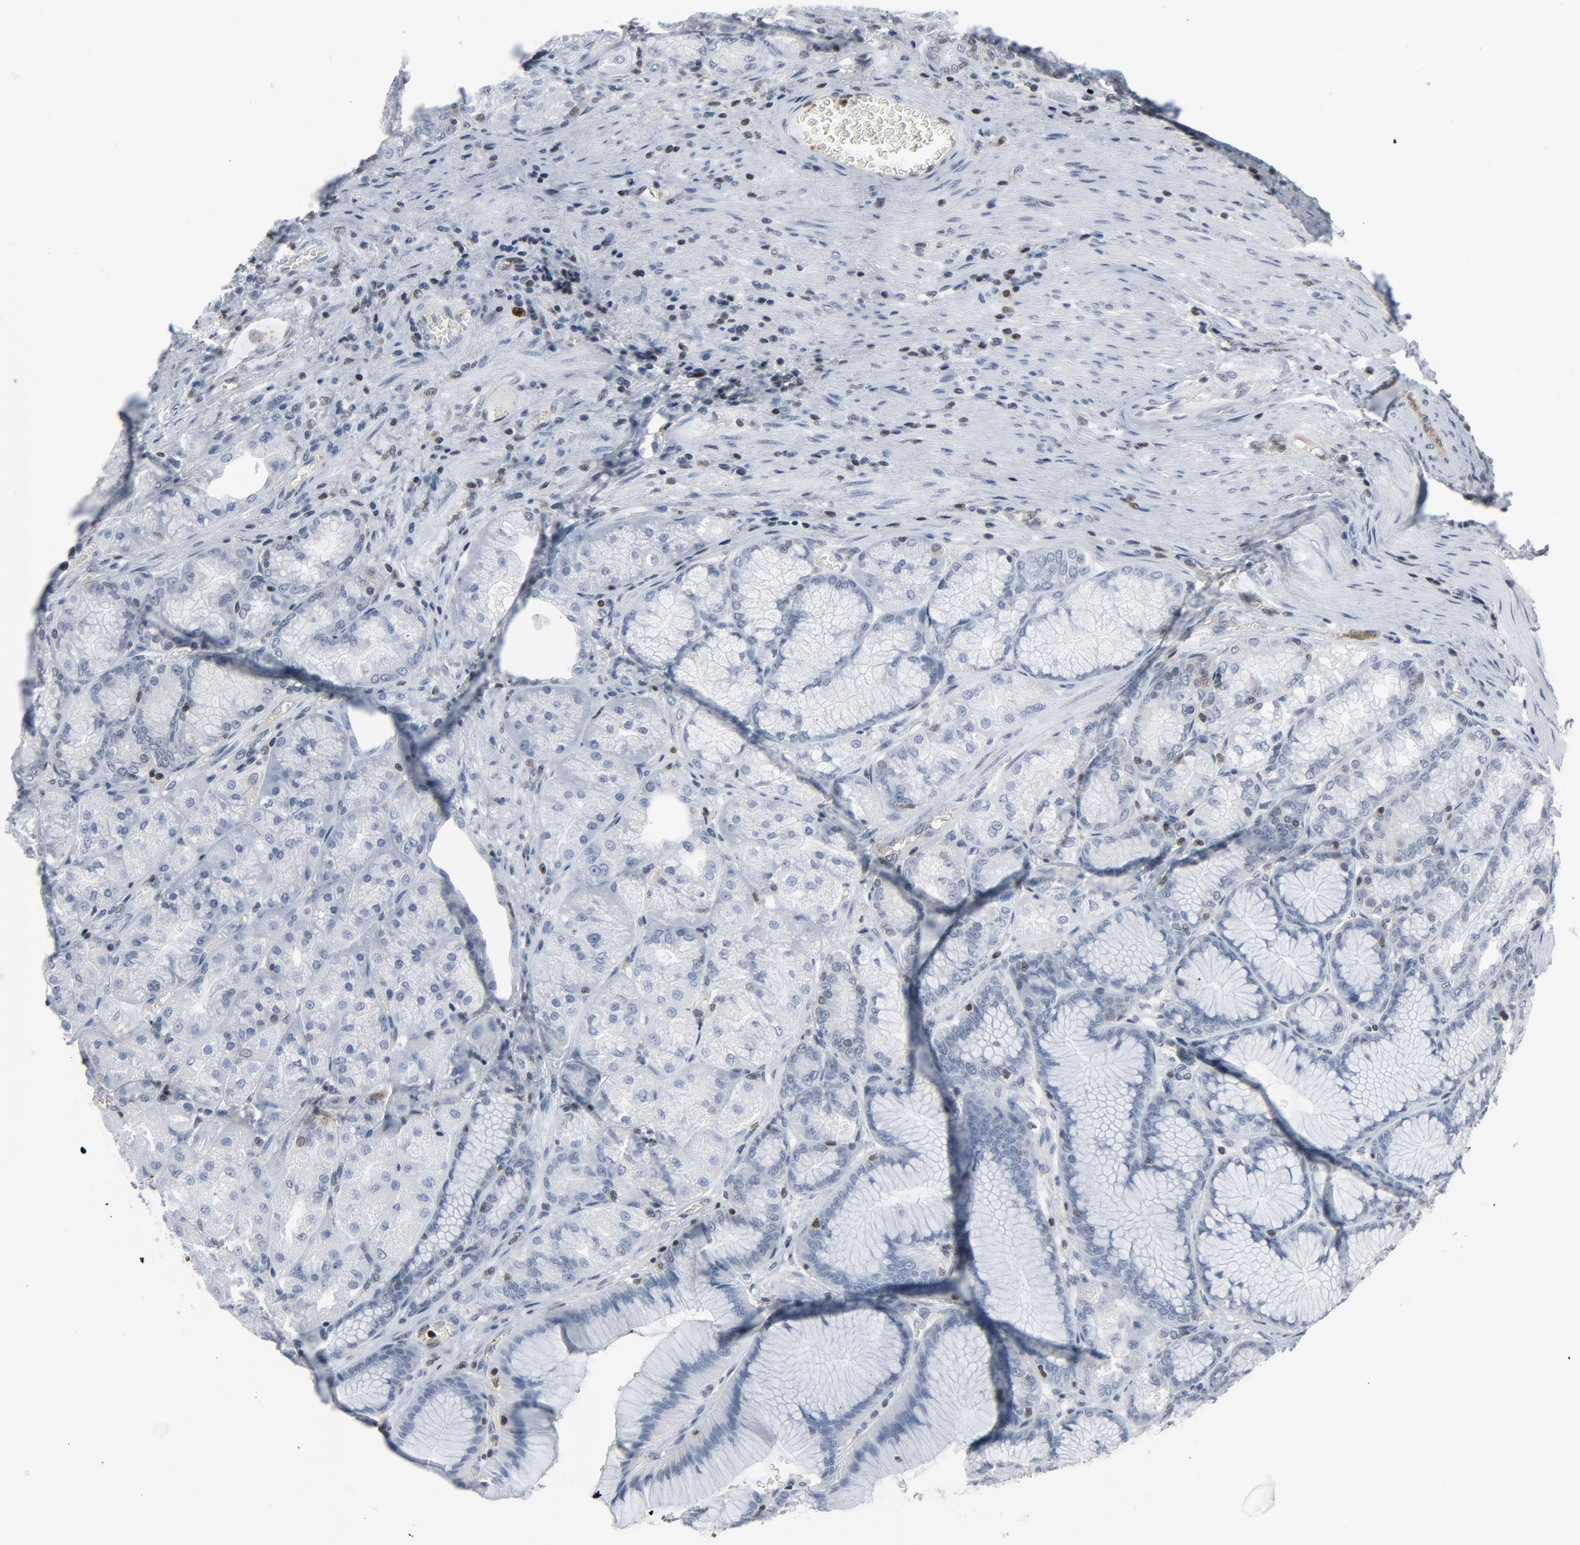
{"staining": {"intensity": "negative", "quantity": "none", "location": "none"}, "tissue": "stomach", "cell_type": "Glandular cells", "image_type": "normal", "snomed": [{"axis": "morphology", "description": "Normal tissue, NOS"}, {"axis": "morphology", "description": "Adenocarcinoma, NOS"}, {"axis": "topography", "description": "Stomach"}, {"axis": "topography", "description": "Stomach, lower"}], "caption": "Glandular cells show no significant protein expression in normal stomach. (DAB immunohistochemistry, high magnification).", "gene": "STAT5A", "patient": {"sex": "female", "age": 65}}